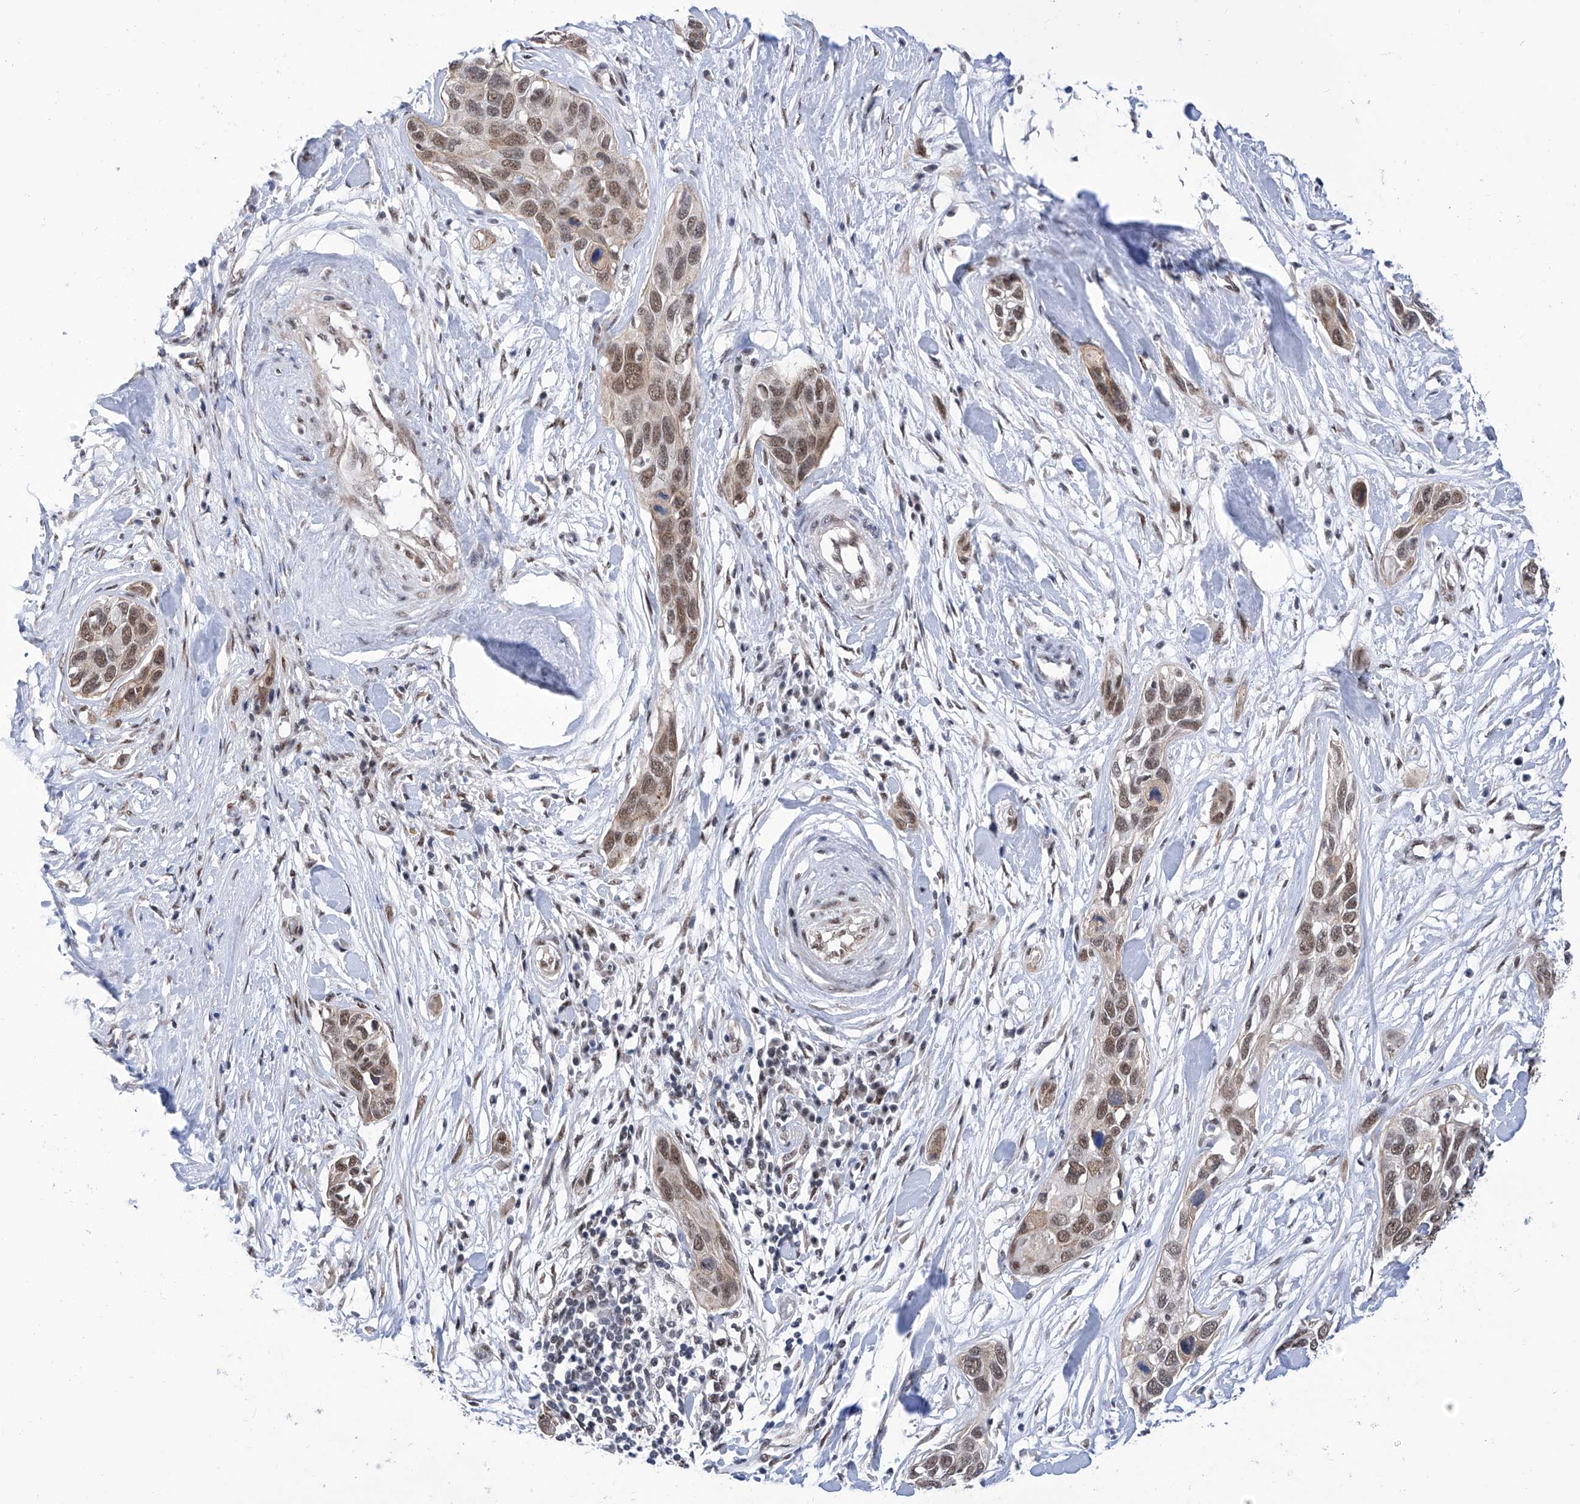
{"staining": {"intensity": "moderate", "quantity": ">75%", "location": "nuclear"}, "tissue": "pancreatic cancer", "cell_type": "Tumor cells", "image_type": "cancer", "snomed": [{"axis": "morphology", "description": "Adenocarcinoma, NOS"}, {"axis": "topography", "description": "Pancreas"}], "caption": "A micrograph of human adenocarcinoma (pancreatic) stained for a protein displays moderate nuclear brown staining in tumor cells. The staining was performed using DAB (3,3'-diaminobenzidine) to visualize the protein expression in brown, while the nuclei were stained in blue with hematoxylin (Magnification: 20x).", "gene": "SART1", "patient": {"sex": "female", "age": 60}}